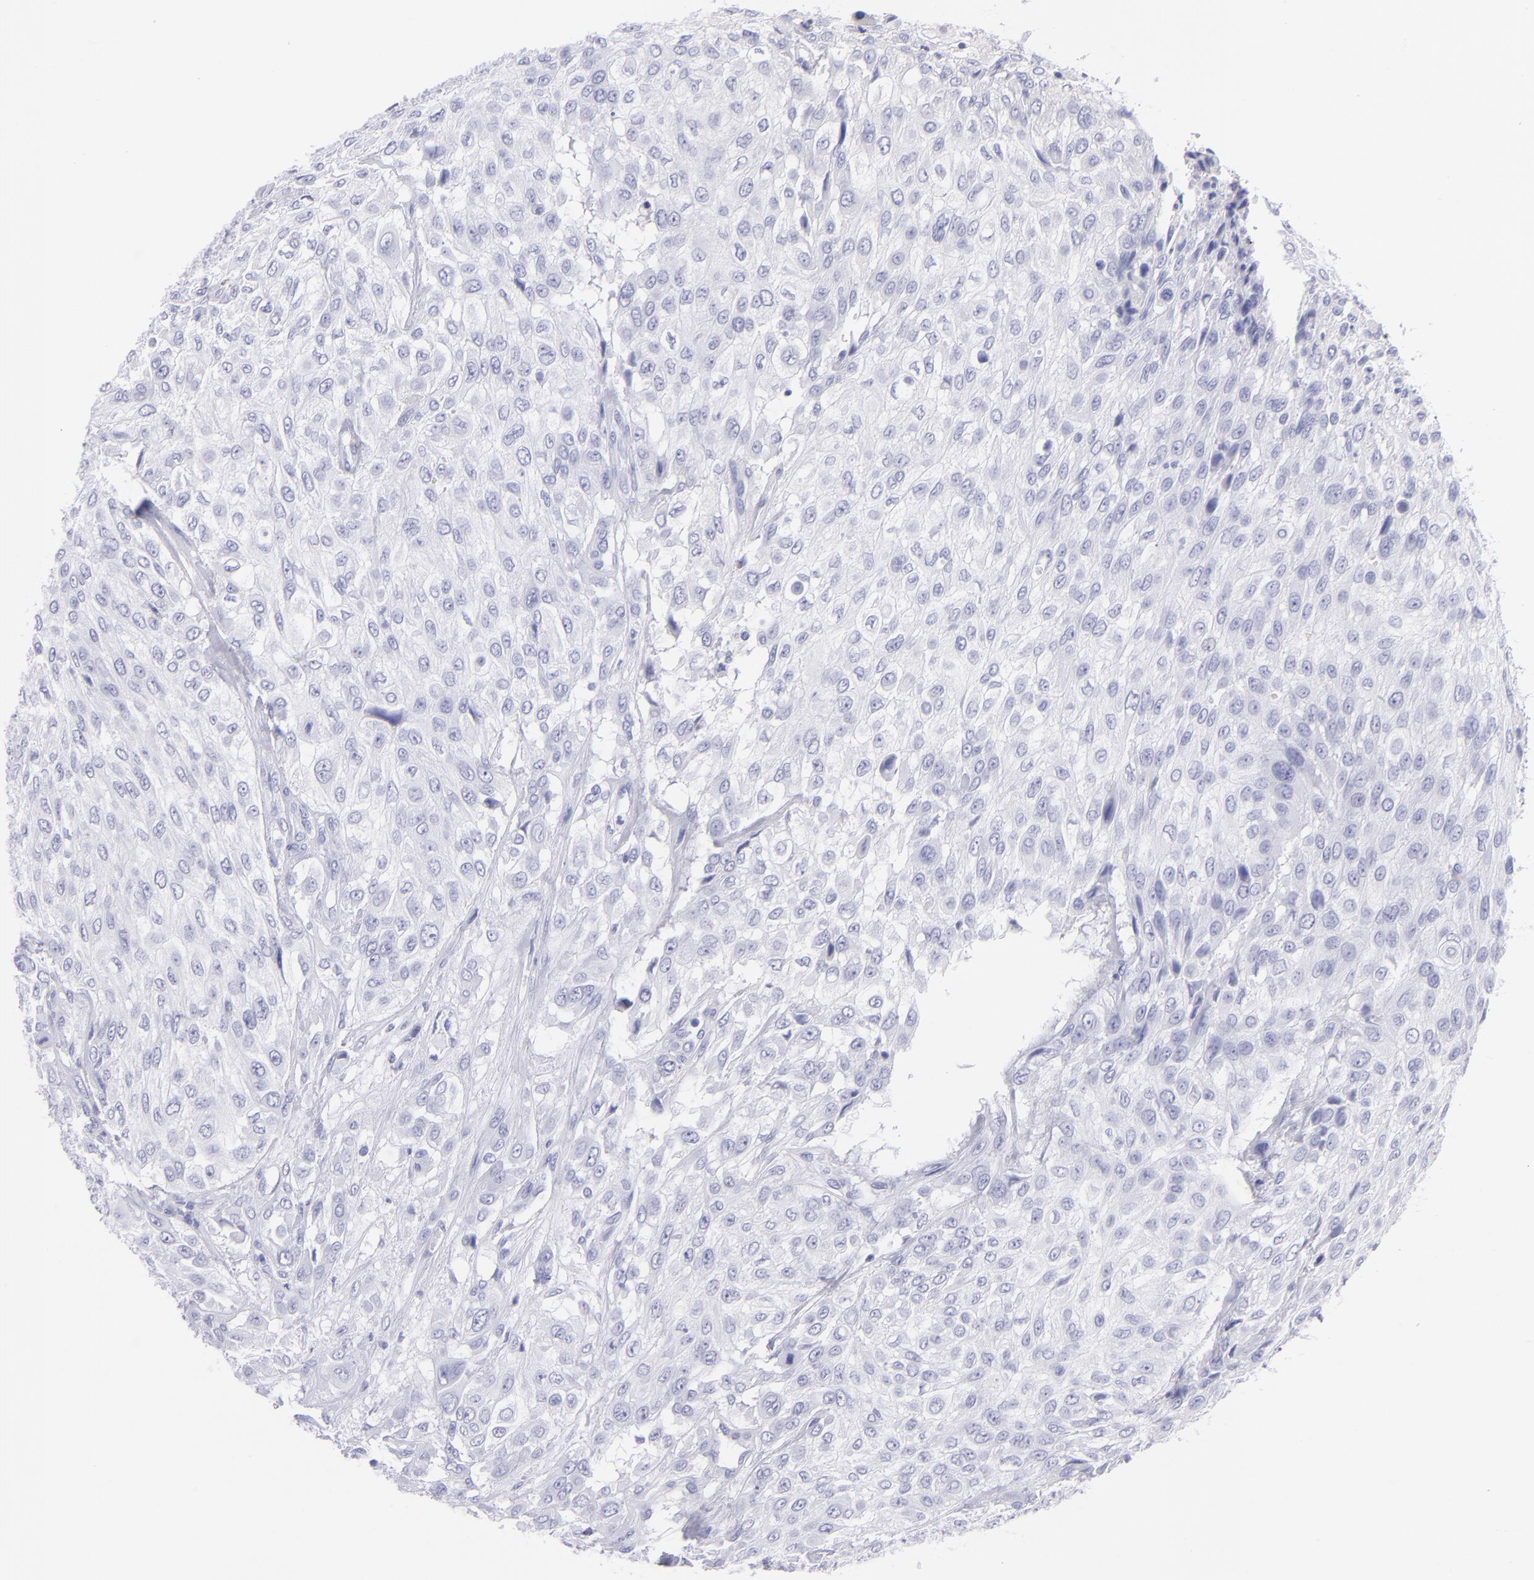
{"staining": {"intensity": "negative", "quantity": "none", "location": "none"}, "tissue": "urothelial cancer", "cell_type": "Tumor cells", "image_type": "cancer", "snomed": [{"axis": "morphology", "description": "Urothelial carcinoma, High grade"}, {"axis": "topography", "description": "Urinary bladder"}], "caption": "Immunohistochemistry (IHC) image of neoplastic tissue: high-grade urothelial carcinoma stained with DAB (3,3'-diaminobenzidine) exhibits no significant protein positivity in tumor cells. (DAB (3,3'-diaminobenzidine) IHC, high magnification).", "gene": "PIP", "patient": {"sex": "male", "age": 57}}